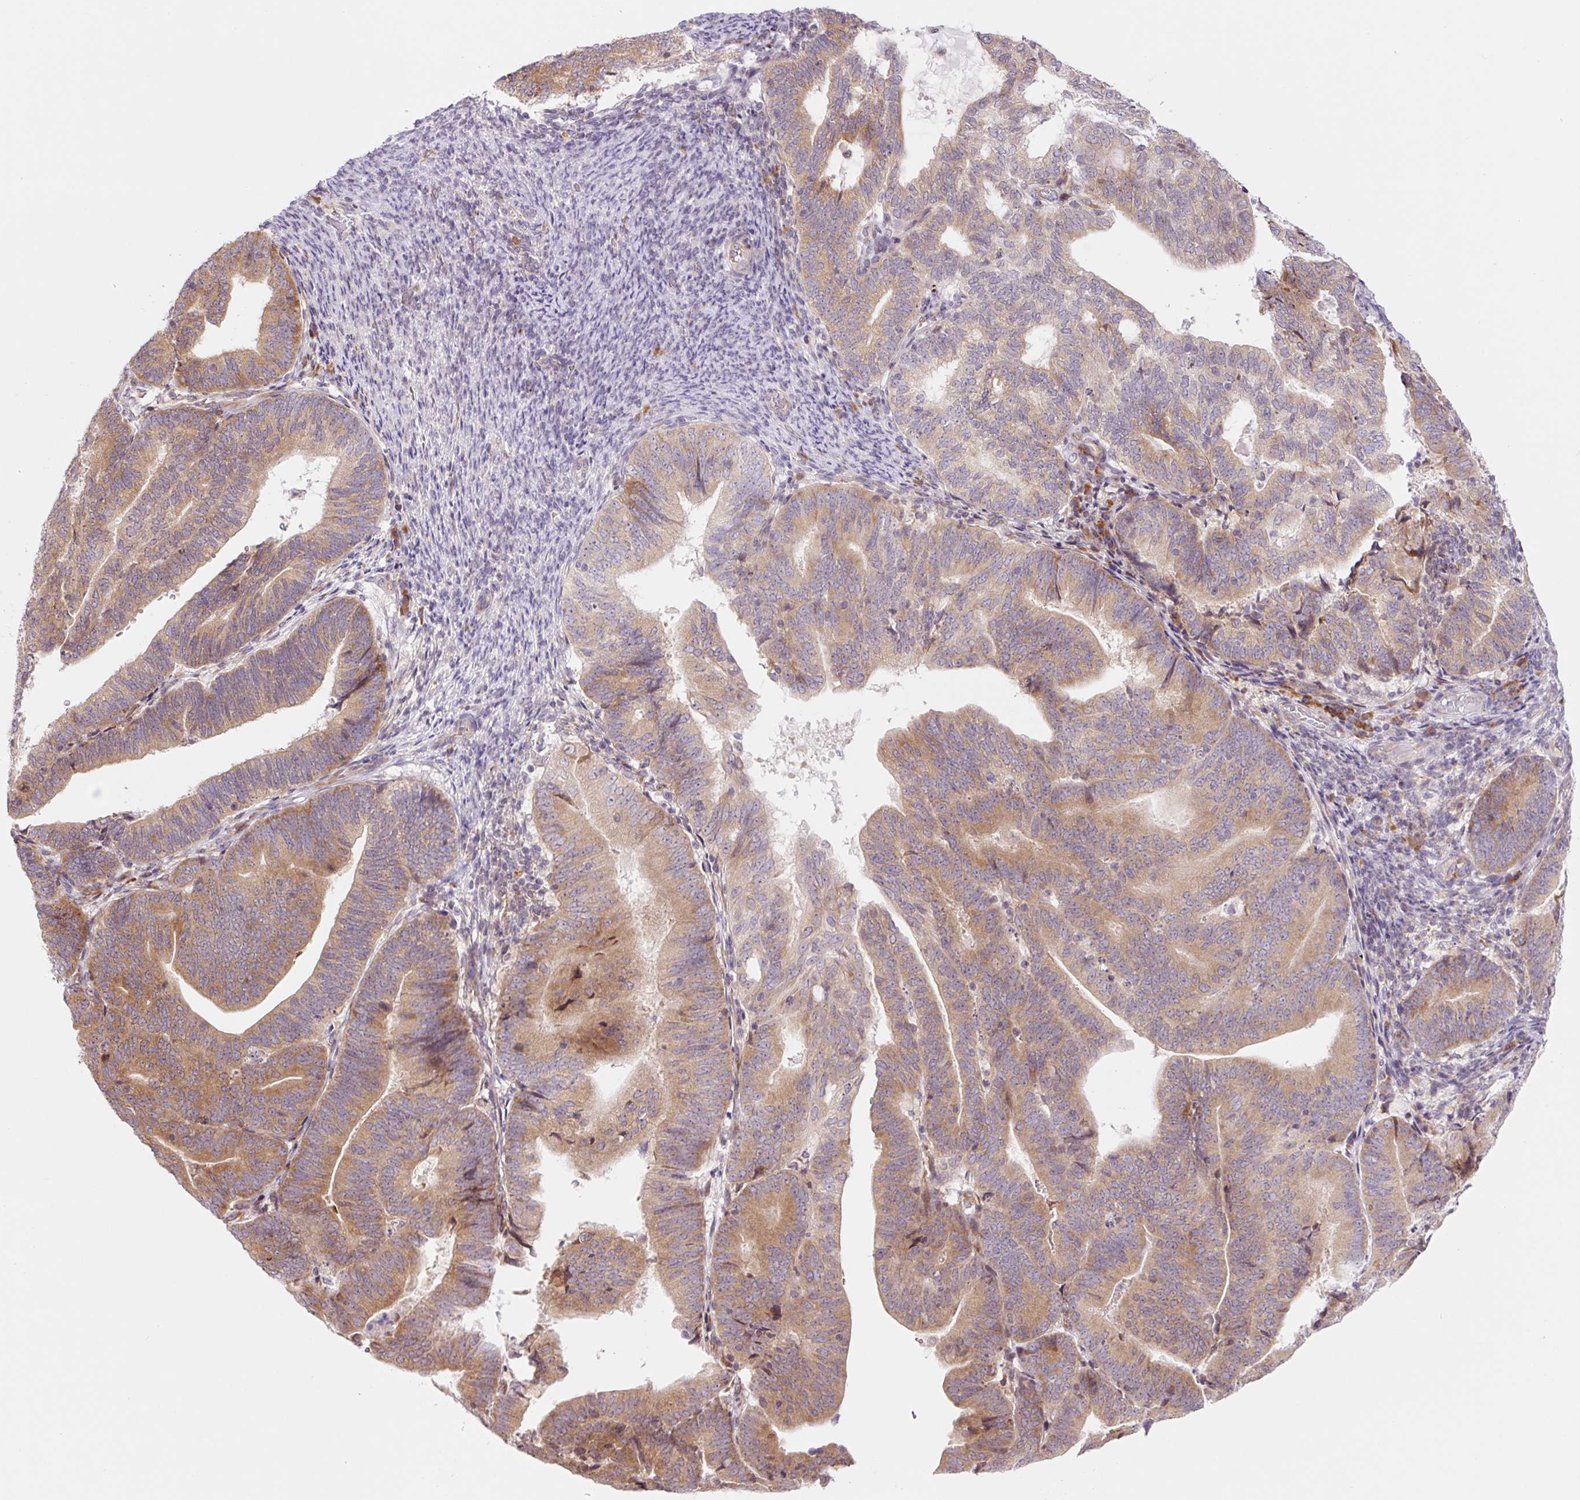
{"staining": {"intensity": "moderate", "quantity": ">75%", "location": "cytoplasmic/membranous"}, "tissue": "endometrial cancer", "cell_type": "Tumor cells", "image_type": "cancer", "snomed": [{"axis": "morphology", "description": "Adenocarcinoma, NOS"}, {"axis": "topography", "description": "Endometrium"}], "caption": "Immunohistochemical staining of endometrial cancer displays medium levels of moderate cytoplasmic/membranous expression in about >75% of tumor cells. (IHC, brightfield microscopy, high magnification).", "gene": "RPL41", "patient": {"sex": "female", "age": 70}}